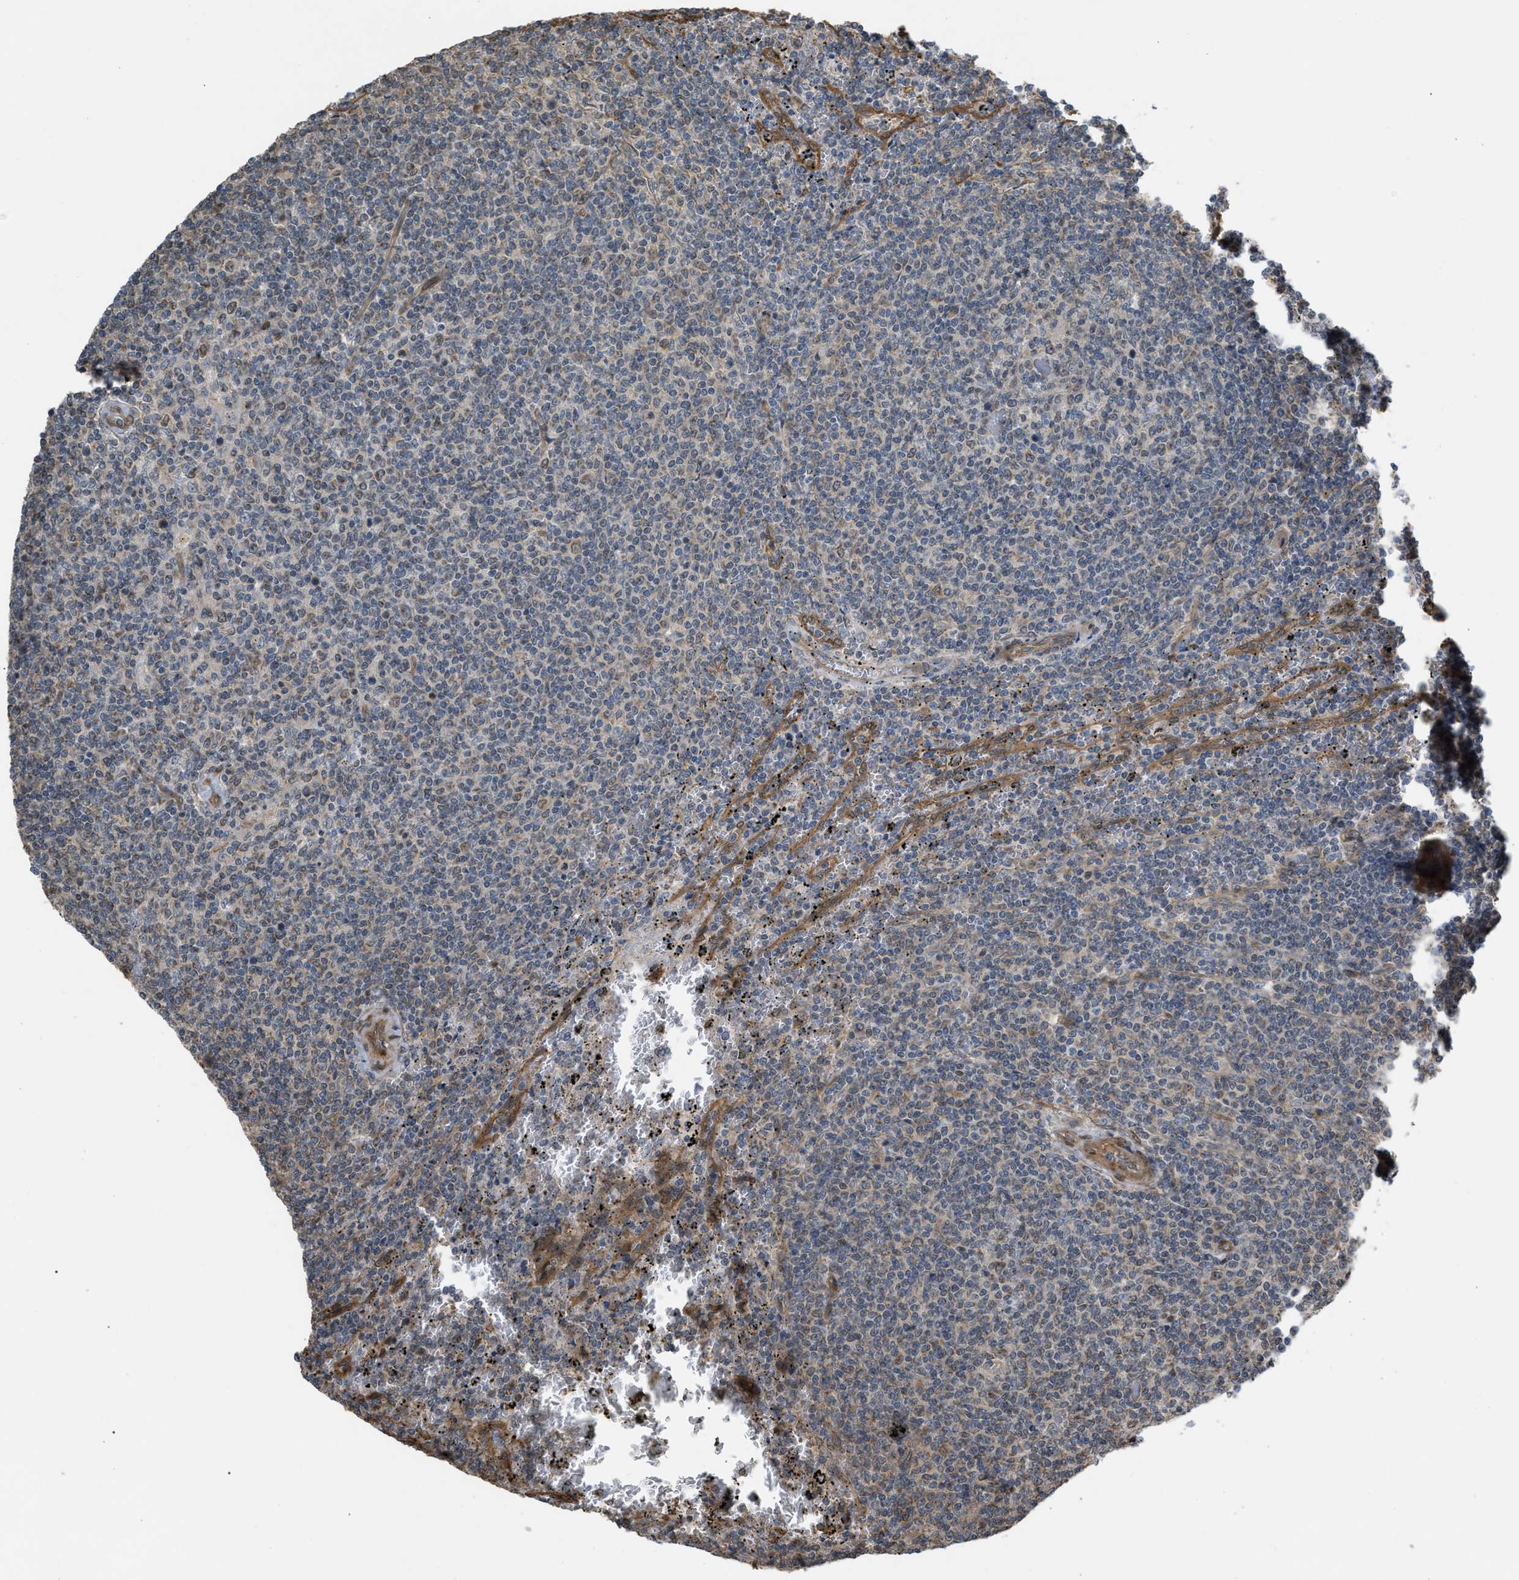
{"staining": {"intensity": "negative", "quantity": "none", "location": "none"}, "tissue": "lymphoma", "cell_type": "Tumor cells", "image_type": "cancer", "snomed": [{"axis": "morphology", "description": "Malignant lymphoma, non-Hodgkin's type, Low grade"}, {"axis": "topography", "description": "Spleen"}], "caption": "High magnification brightfield microscopy of lymphoma stained with DAB (brown) and counterstained with hematoxylin (blue): tumor cells show no significant staining. Brightfield microscopy of IHC stained with DAB (3,3'-diaminobenzidine) (brown) and hematoxylin (blue), captured at high magnification.", "gene": "BAG3", "patient": {"sex": "female", "age": 50}}